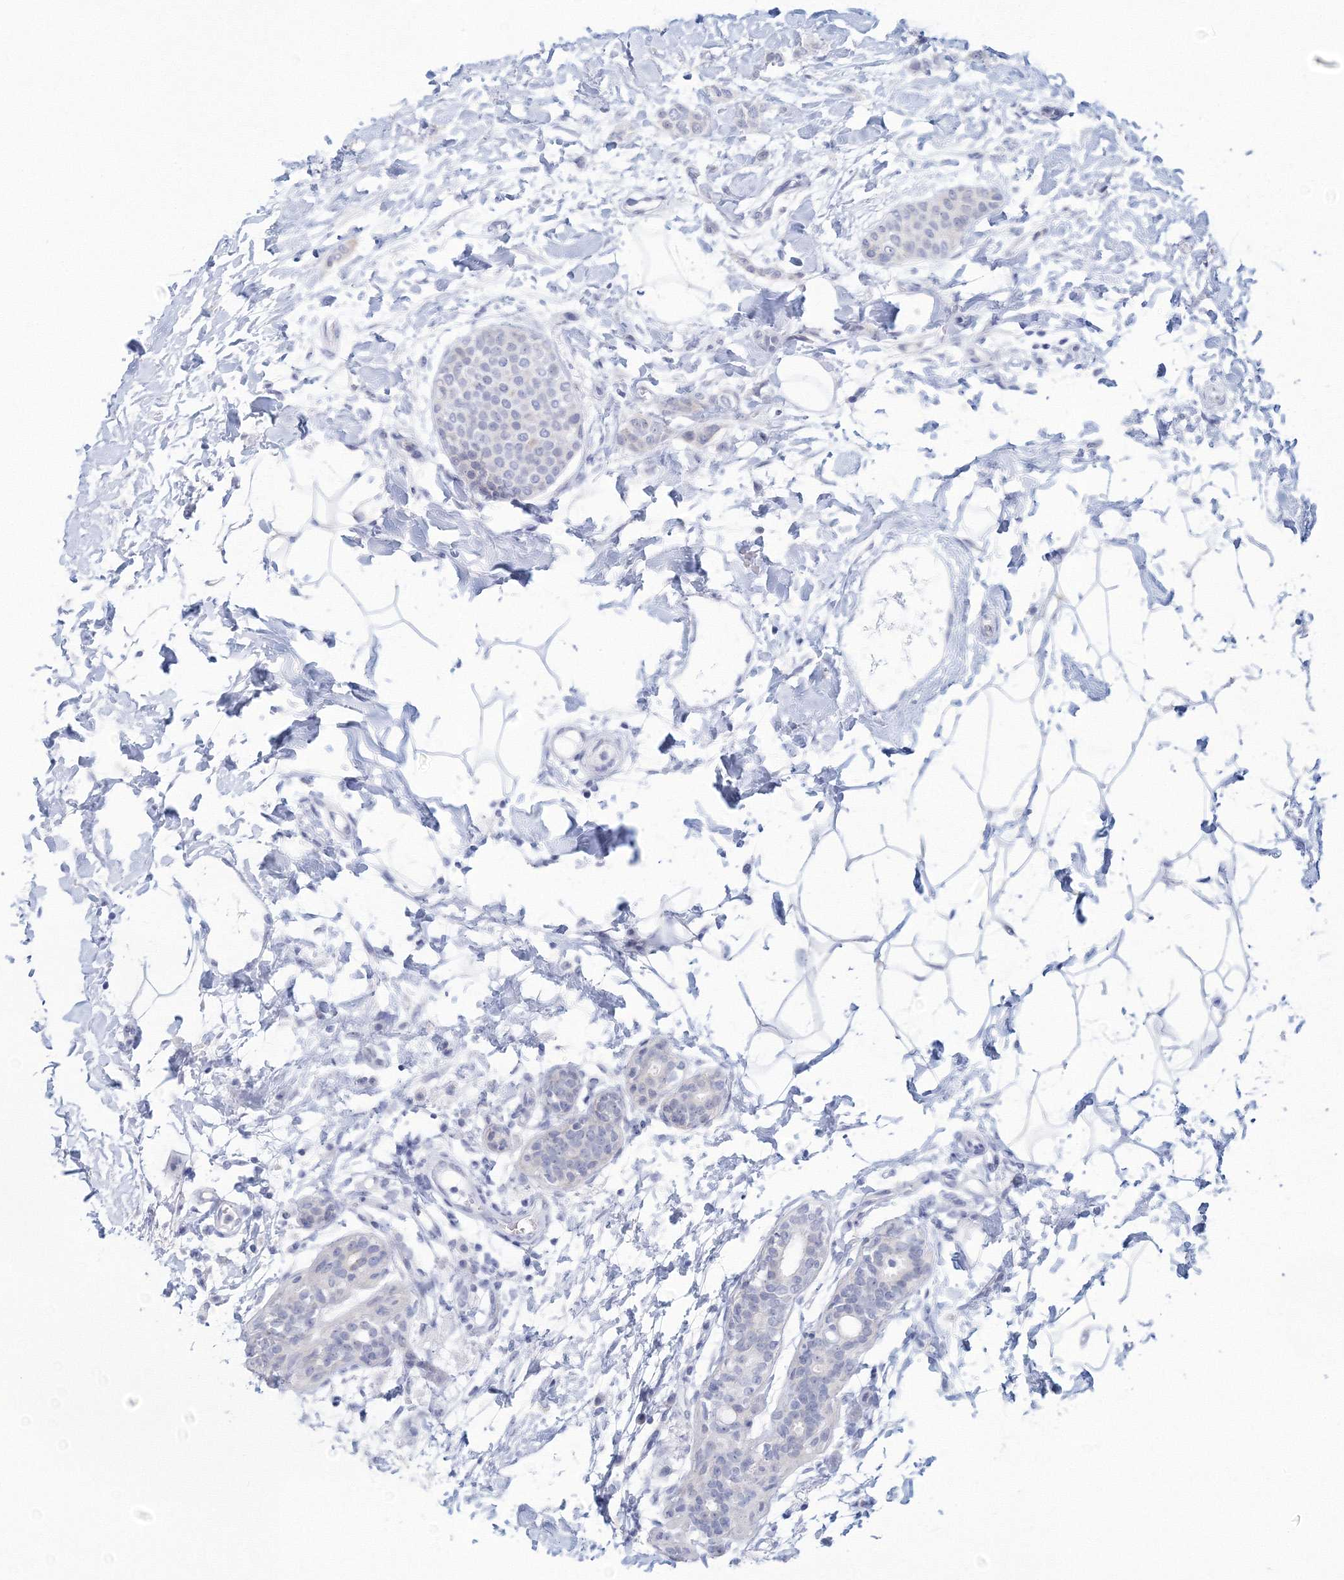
{"staining": {"intensity": "negative", "quantity": "none", "location": "none"}, "tissue": "breast cancer", "cell_type": "Tumor cells", "image_type": "cancer", "snomed": [{"axis": "morphology", "description": "Lobular carcinoma, in situ"}, {"axis": "morphology", "description": "Lobular carcinoma"}, {"axis": "topography", "description": "Breast"}], "caption": "The micrograph exhibits no significant expression in tumor cells of lobular carcinoma in situ (breast).", "gene": "VSIG1", "patient": {"sex": "female", "age": 41}}